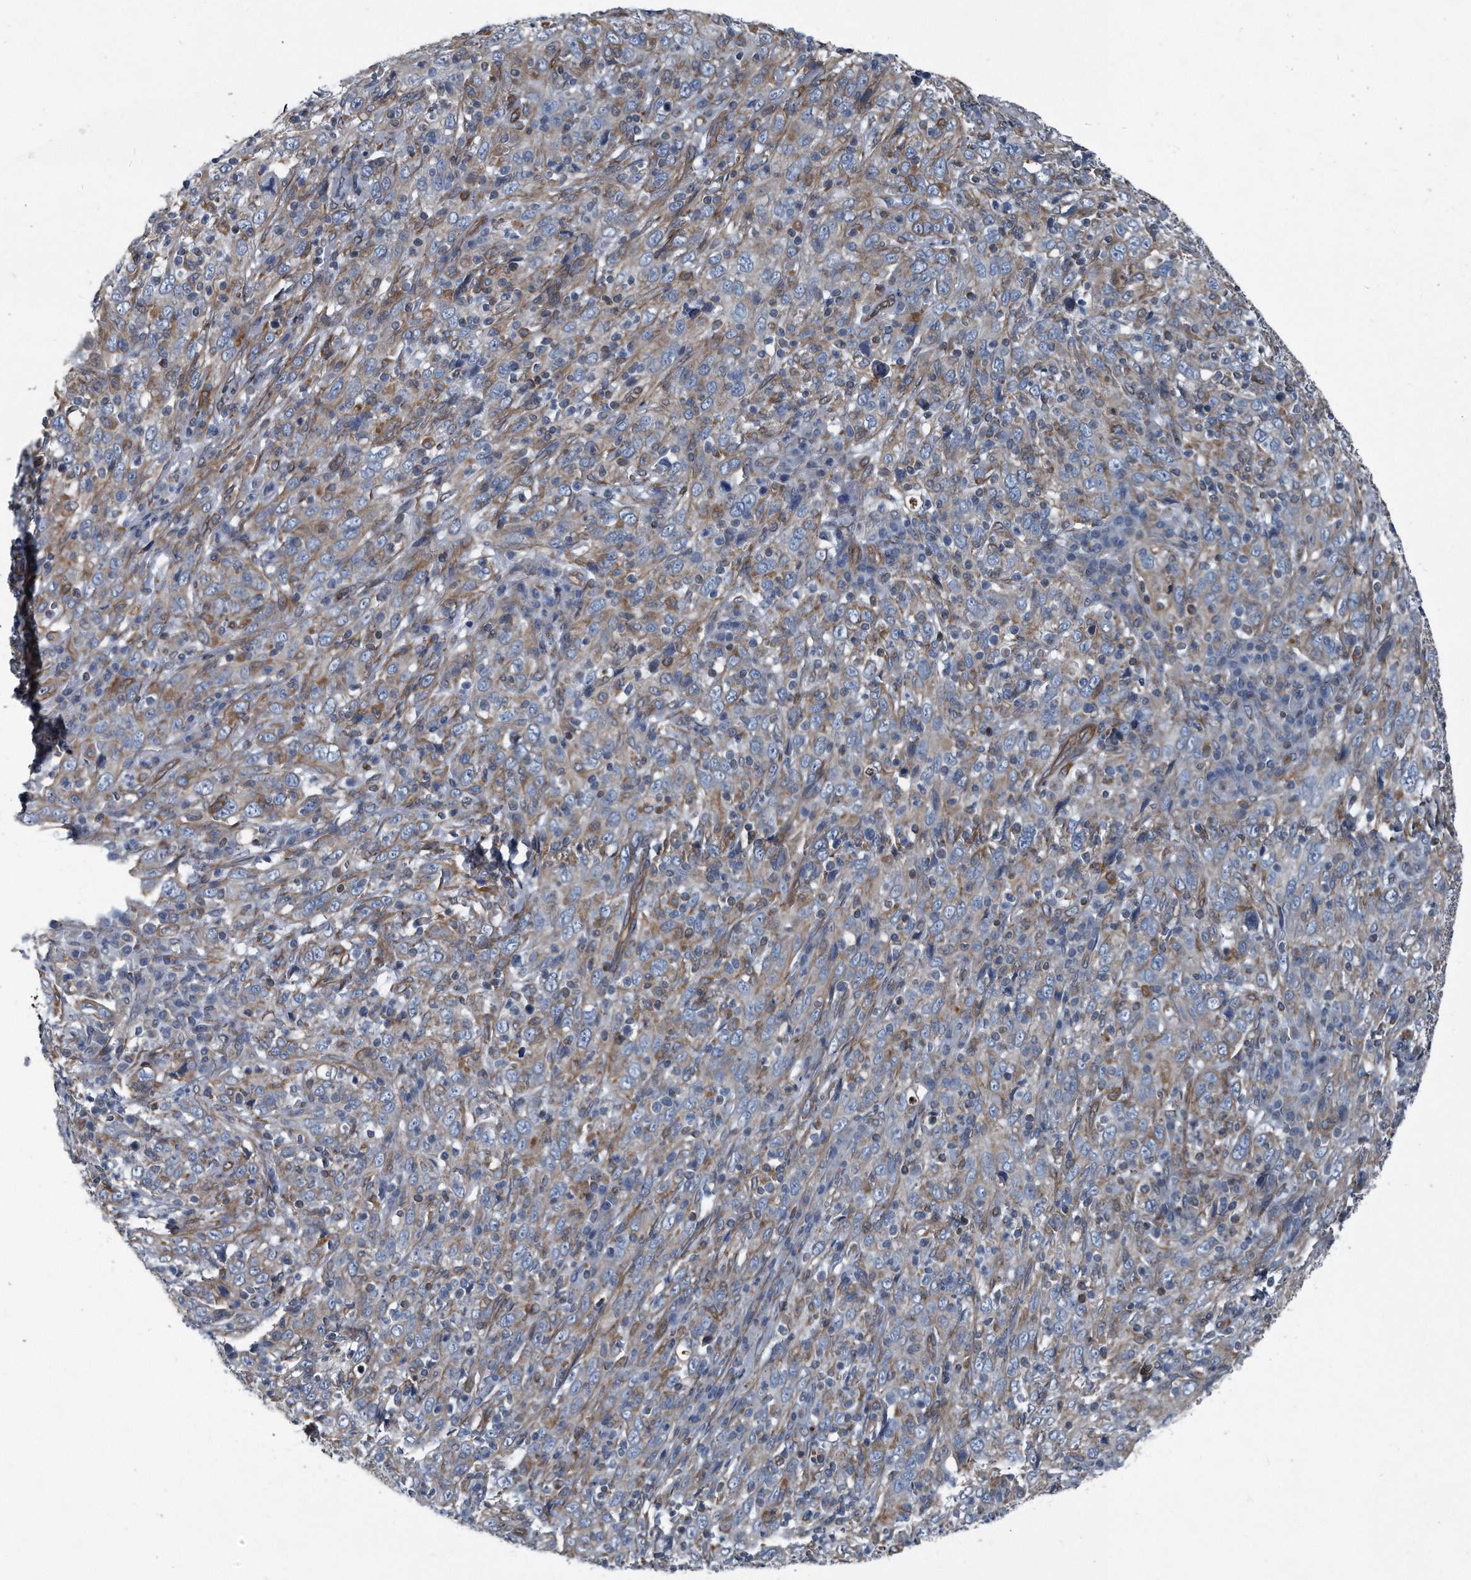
{"staining": {"intensity": "weak", "quantity": "25%-75%", "location": "cytoplasmic/membranous"}, "tissue": "cervical cancer", "cell_type": "Tumor cells", "image_type": "cancer", "snomed": [{"axis": "morphology", "description": "Squamous cell carcinoma, NOS"}, {"axis": "topography", "description": "Cervix"}], "caption": "Tumor cells demonstrate weak cytoplasmic/membranous expression in approximately 25%-75% of cells in cervical cancer (squamous cell carcinoma).", "gene": "PLEC", "patient": {"sex": "female", "age": 46}}